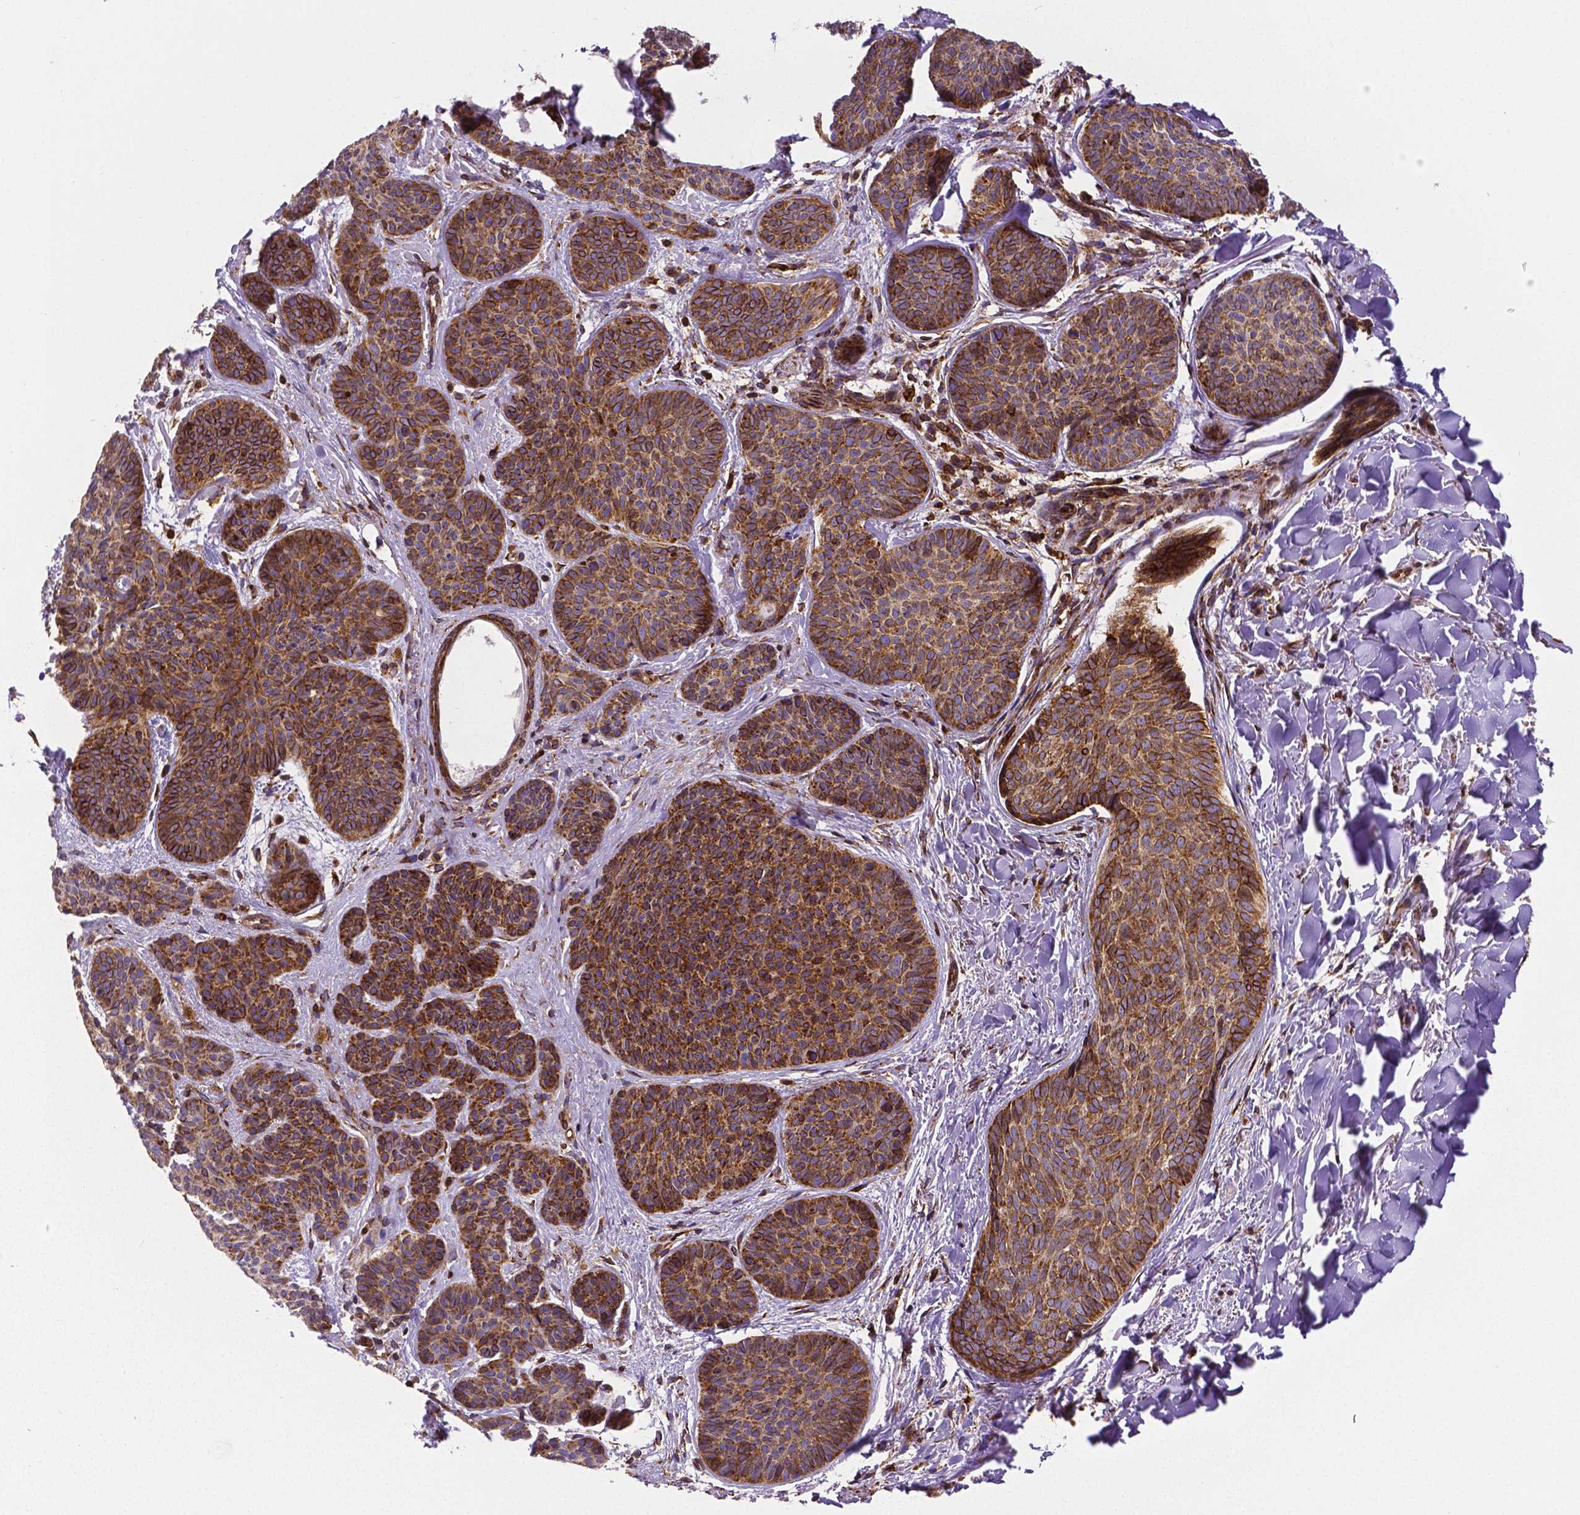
{"staining": {"intensity": "strong", "quantity": ">75%", "location": "cytoplasmic/membranous"}, "tissue": "skin cancer", "cell_type": "Tumor cells", "image_type": "cancer", "snomed": [{"axis": "morphology", "description": "Basal cell carcinoma"}, {"axis": "topography", "description": "Skin"}], "caption": "Skin basal cell carcinoma stained with immunohistochemistry (IHC) displays strong cytoplasmic/membranous expression in approximately >75% of tumor cells.", "gene": "MTDH", "patient": {"sex": "female", "age": 82}}